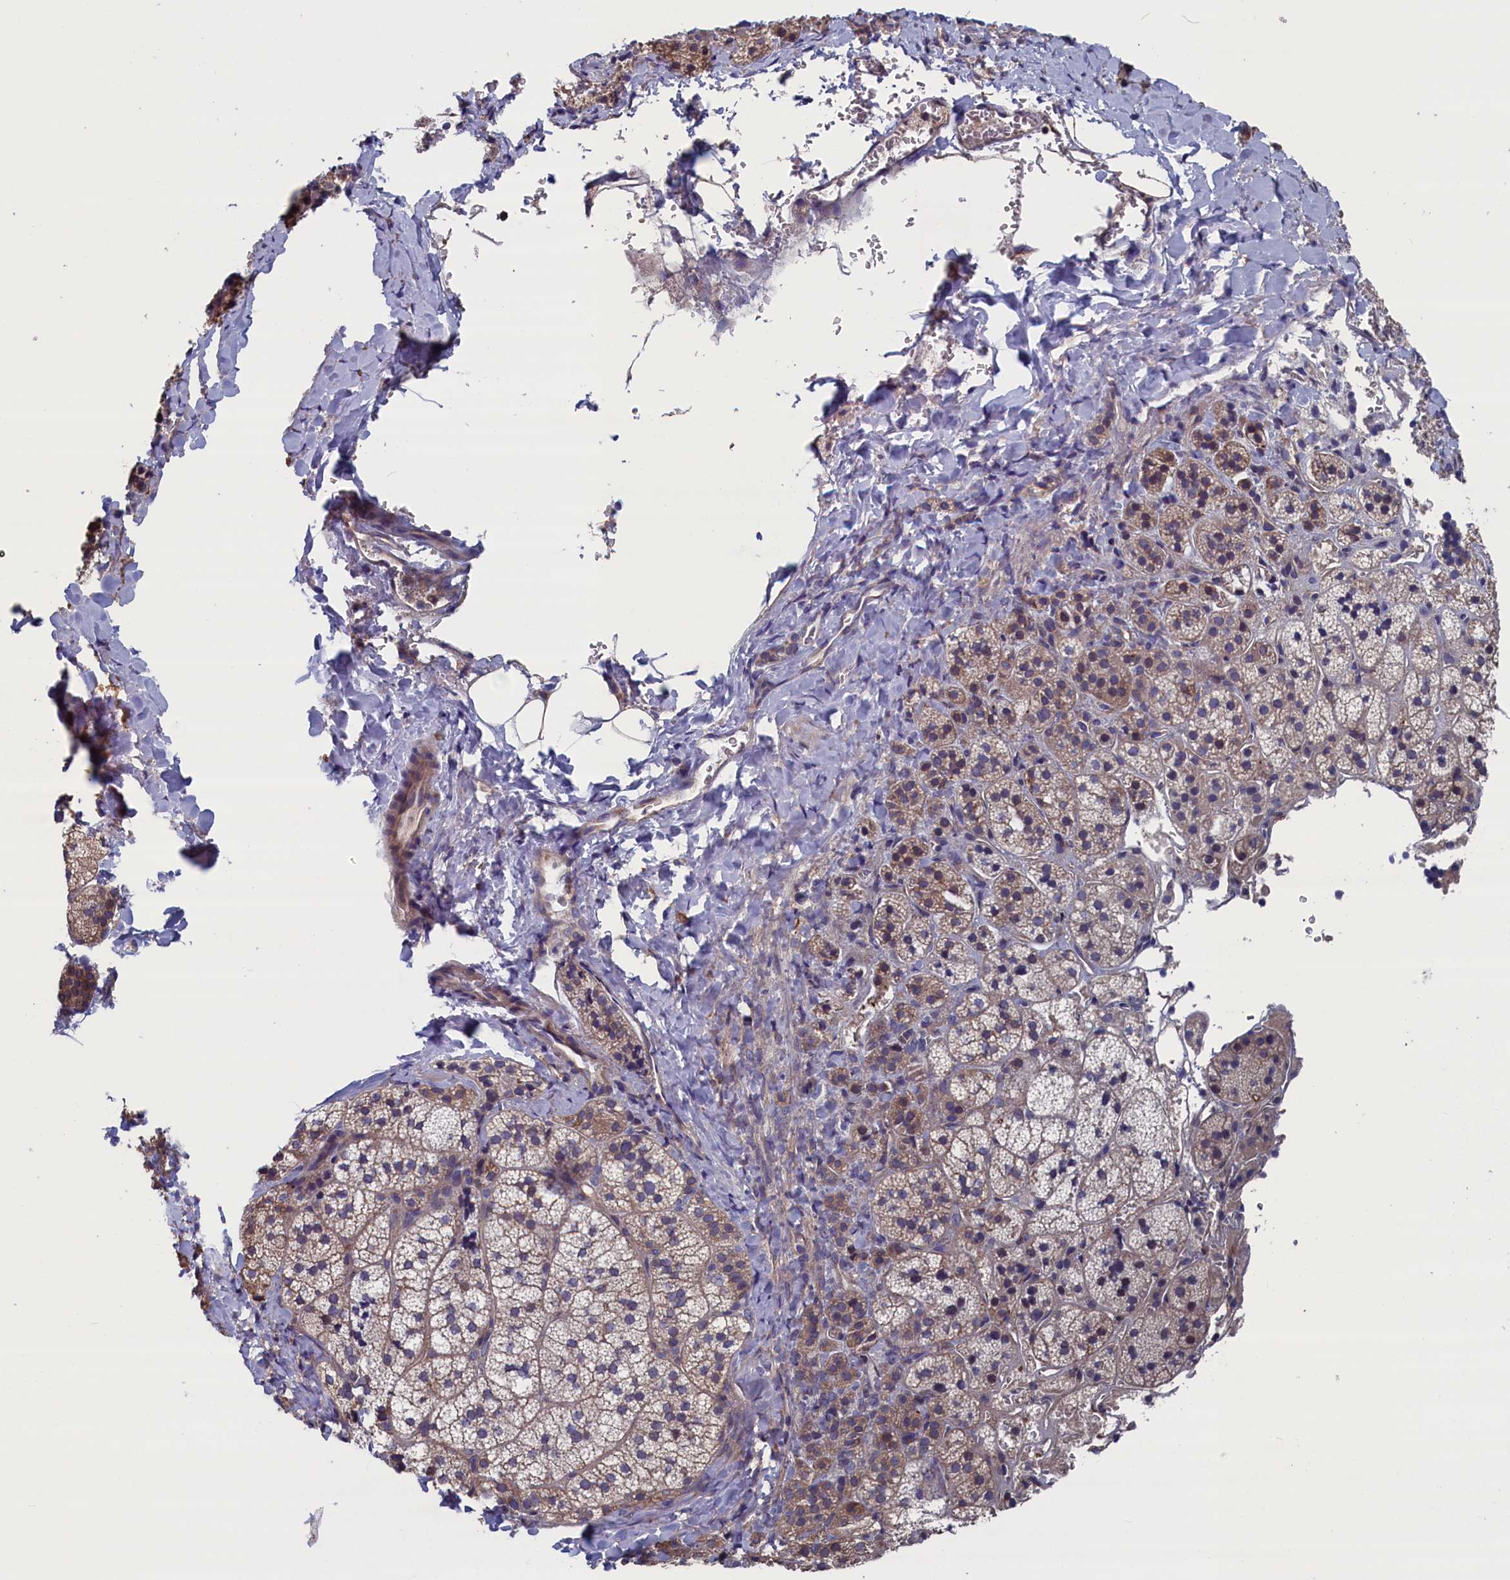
{"staining": {"intensity": "weak", "quantity": "25%-75%", "location": "cytoplasmic/membranous"}, "tissue": "adrenal gland", "cell_type": "Glandular cells", "image_type": "normal", "snomed": [{"axis": "morphology", "description": "Normal tissue, NOS"}, {"axis": "topography", "description": "Adrenal gland"}], "caption": "Protein positivity by immunohistochemistry (IHC) exhibits weak cytoplasmic/membranous staining in about 25%-75% of glandular cells in normal adrenal gland.", "gene": "SPATA13", "patient": {"sex": "female", "age": 44}}